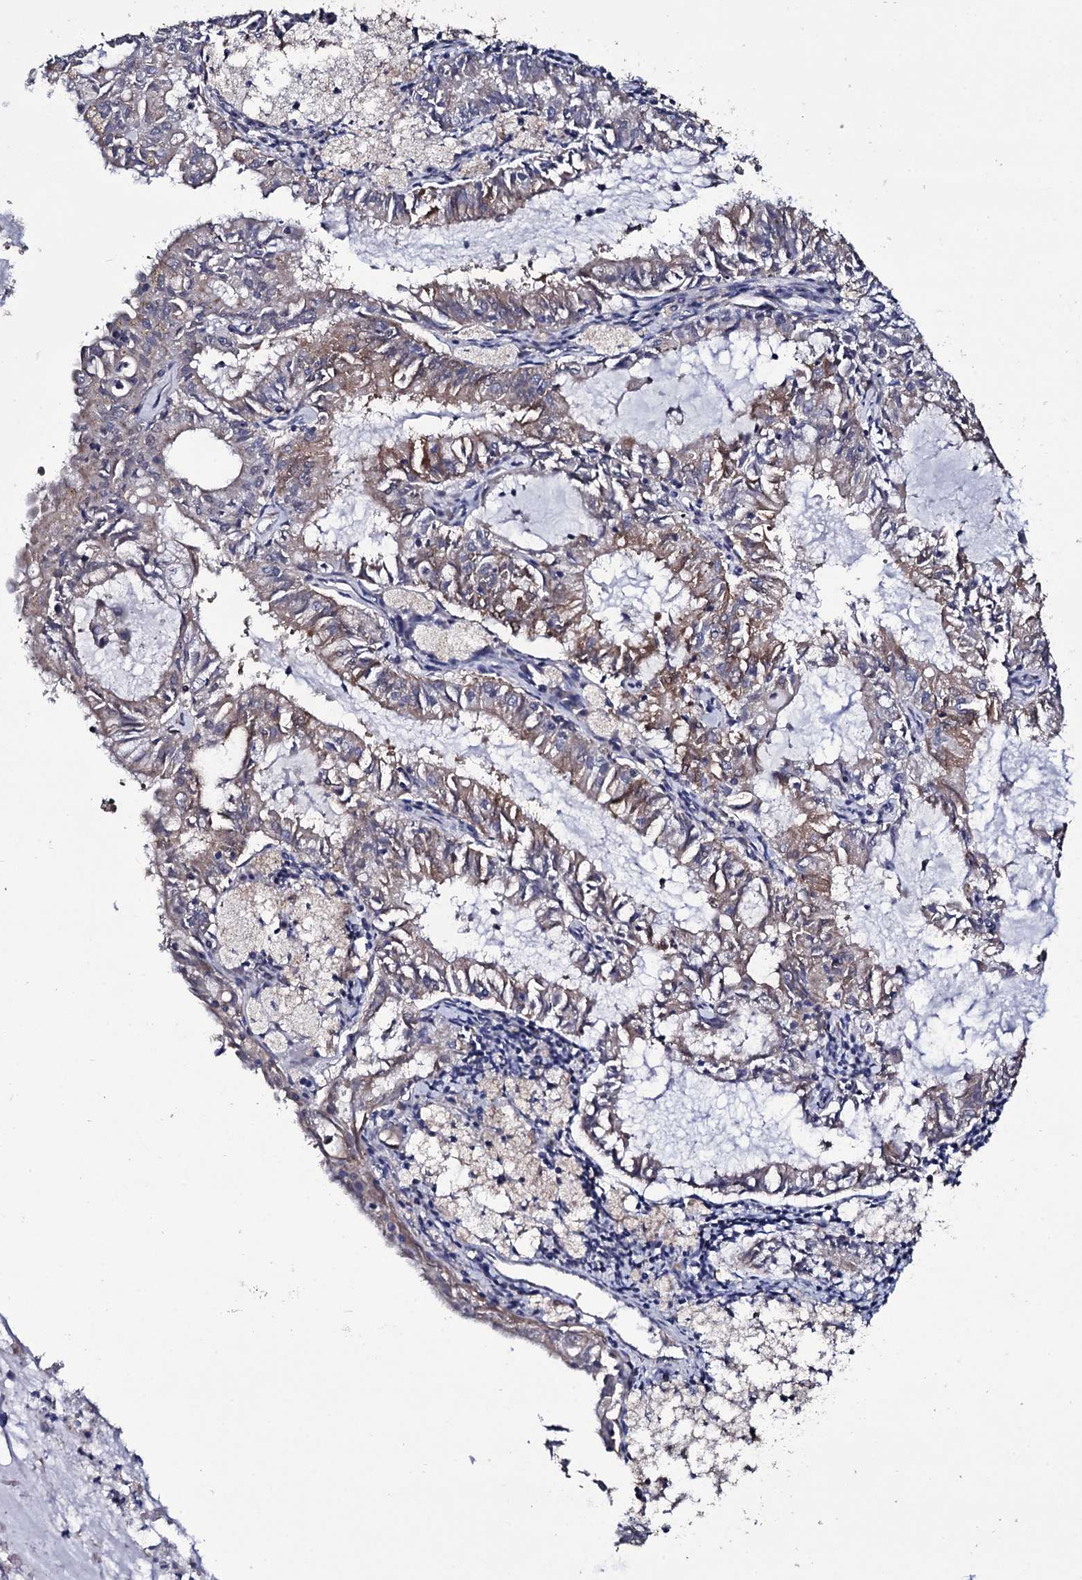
{"staining": {"intensity": "moderate", "quantity": "25%-75%", "location": "cytoplasmic/membranous"}, "tissue": "endometrial cancer", "cell_type": "Tumor cells", "image_type": "cancer", "snomed": [{"axis": "morphology", "description": "Adenocarcinoma, NOS"}, {"axis": "topography", "description": "Endometrium"}], "caption": "Tumor cells exhibit moderate cytoplasmic/membranous staining in about 25%-75% of cells in endometrial adenocarcinoma.", "gene": "CRYL1", "patient": {"sex": "female", "age": 57}}